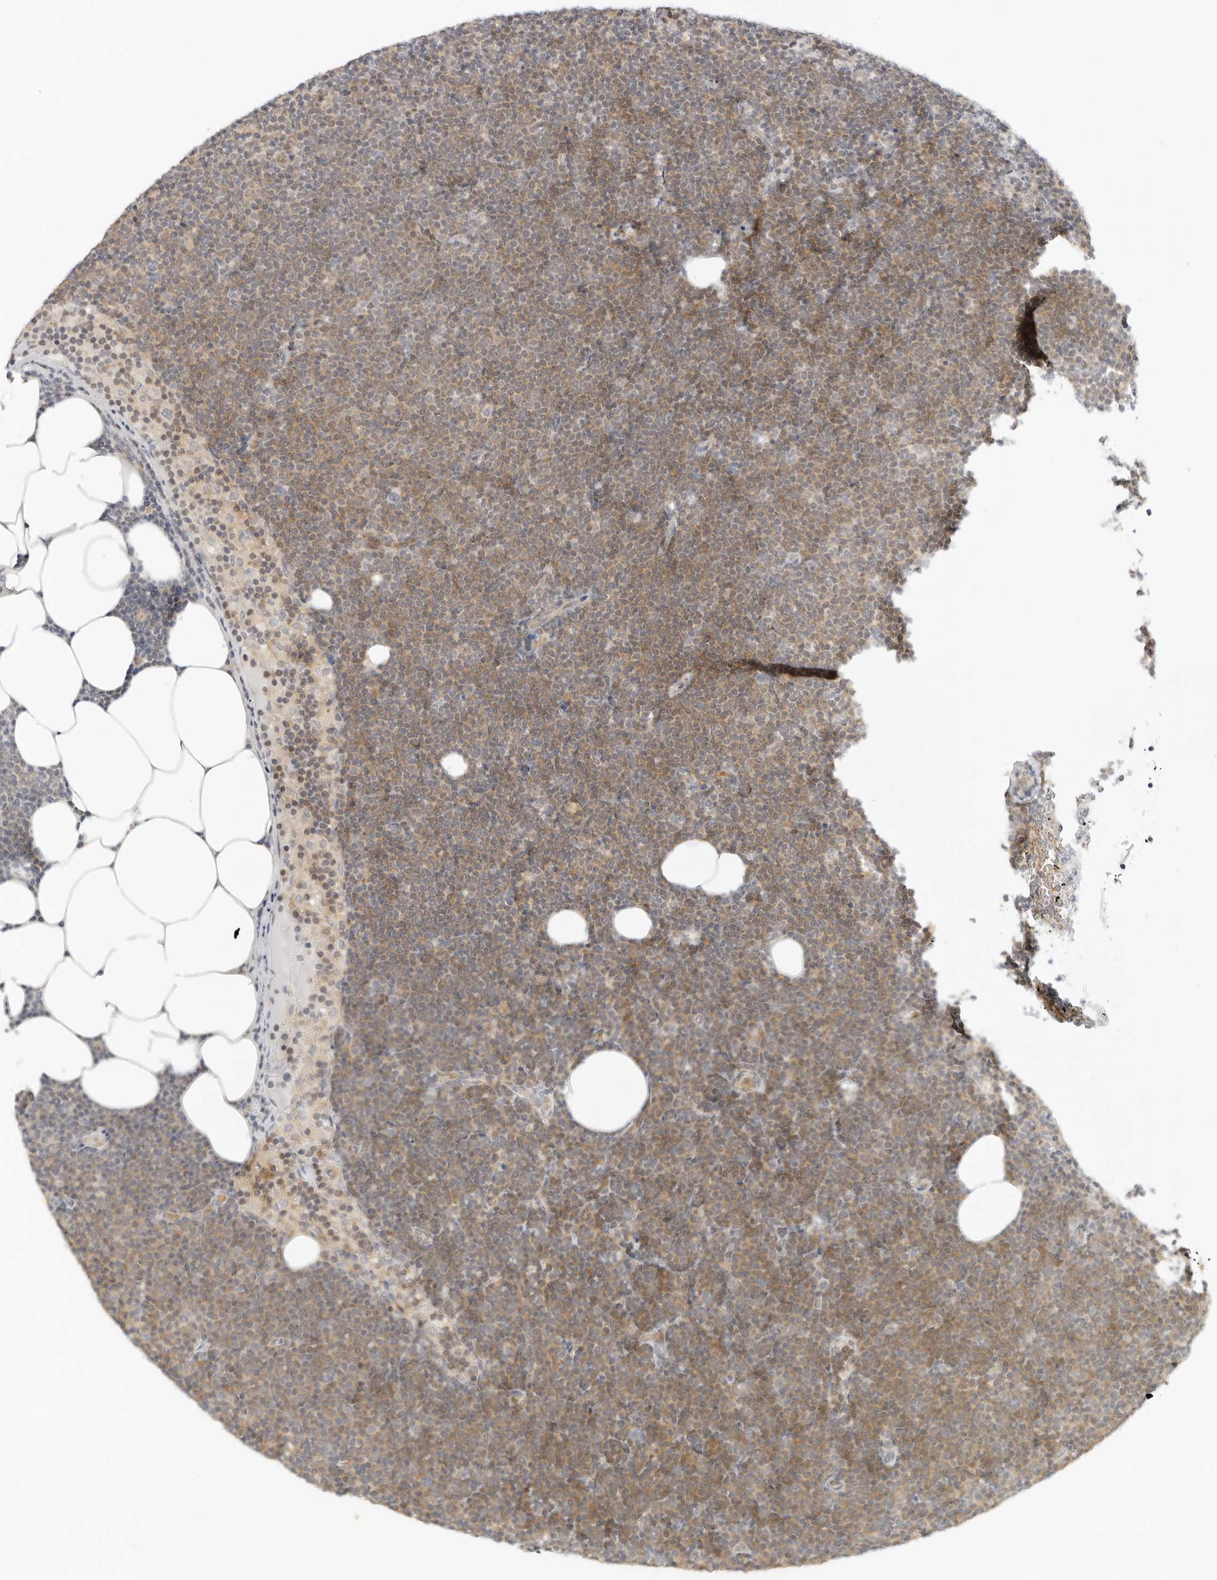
{"staining": {"intensity": "moderate", "quantity": "<25%", "location": "cytoplasmic/membranous"}, "tissue": "lymphoma", "cell_type": "Tumor cells", "image_type": "cancer", "snomed": [{"axis": "morphology", "description": "Malignant lymphoma, non-Hodgkin's type, Low grade"}, {"axis": "topography", "description": "Lymph node"}], "caption": "Lymphoma tissue reveals moderate cytoplasmic/membranous staining in about <25% of tumor cells, visualized by immunohistochemistry.", "gene": "OSCP1", "patient": {"sex": "female", "age": 53}}